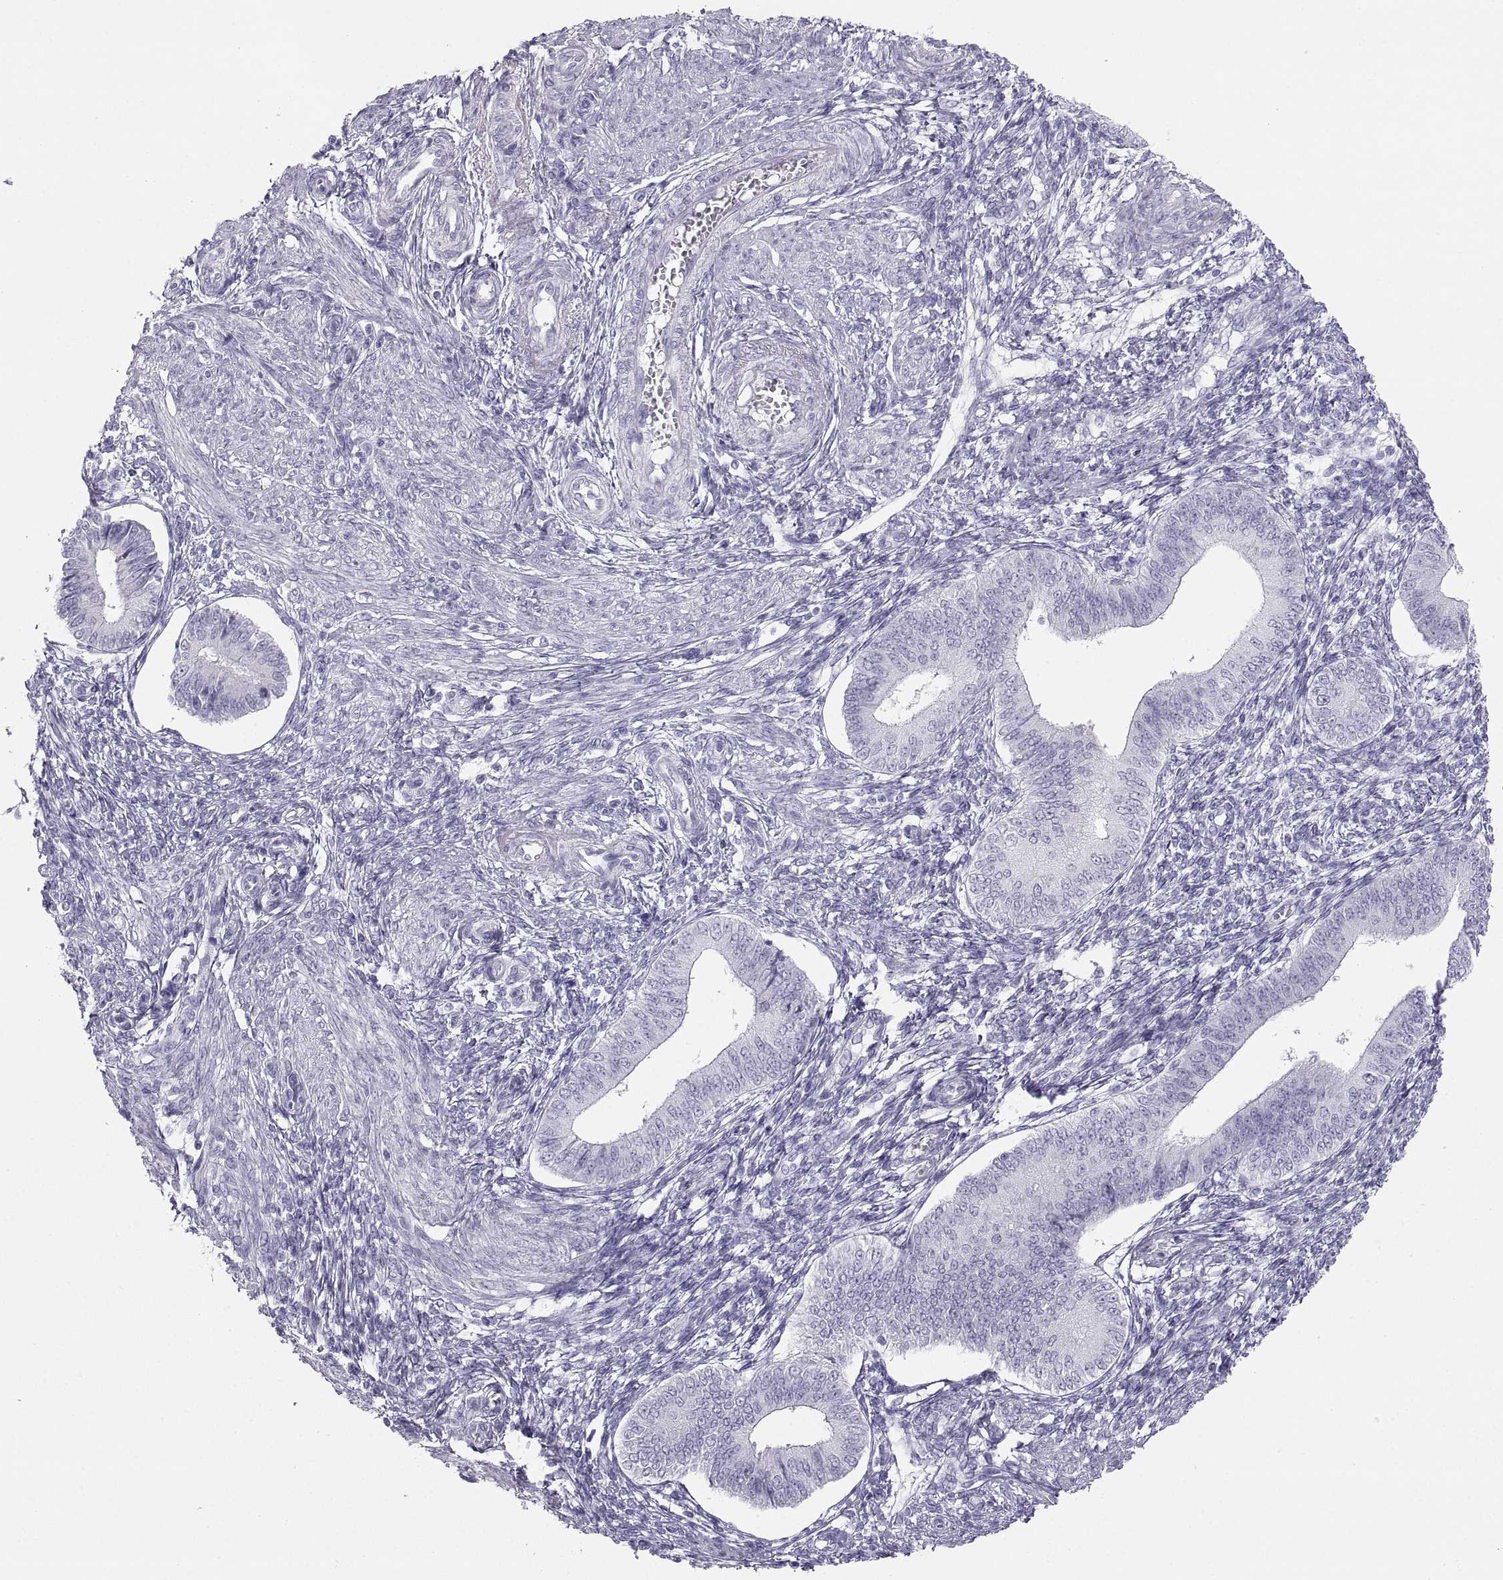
{"staining": {"intensity": "negative", "quantity": "none", "location": "none"}, "tissue": "endometrium", "cell_type": "Cells in endometrial stroma", "image_type": "normal", "snomed": [{"axis": "morphology", "description": "Normal tissue, NOS"}, {"axis": "topography", "description": "Endometrium"}], "caption": "The image reveals no significant staining in cells in endometrial stroma of endometrium.", "gene": "SEMG1", "patient": {"sex": "female", "age": 42}}